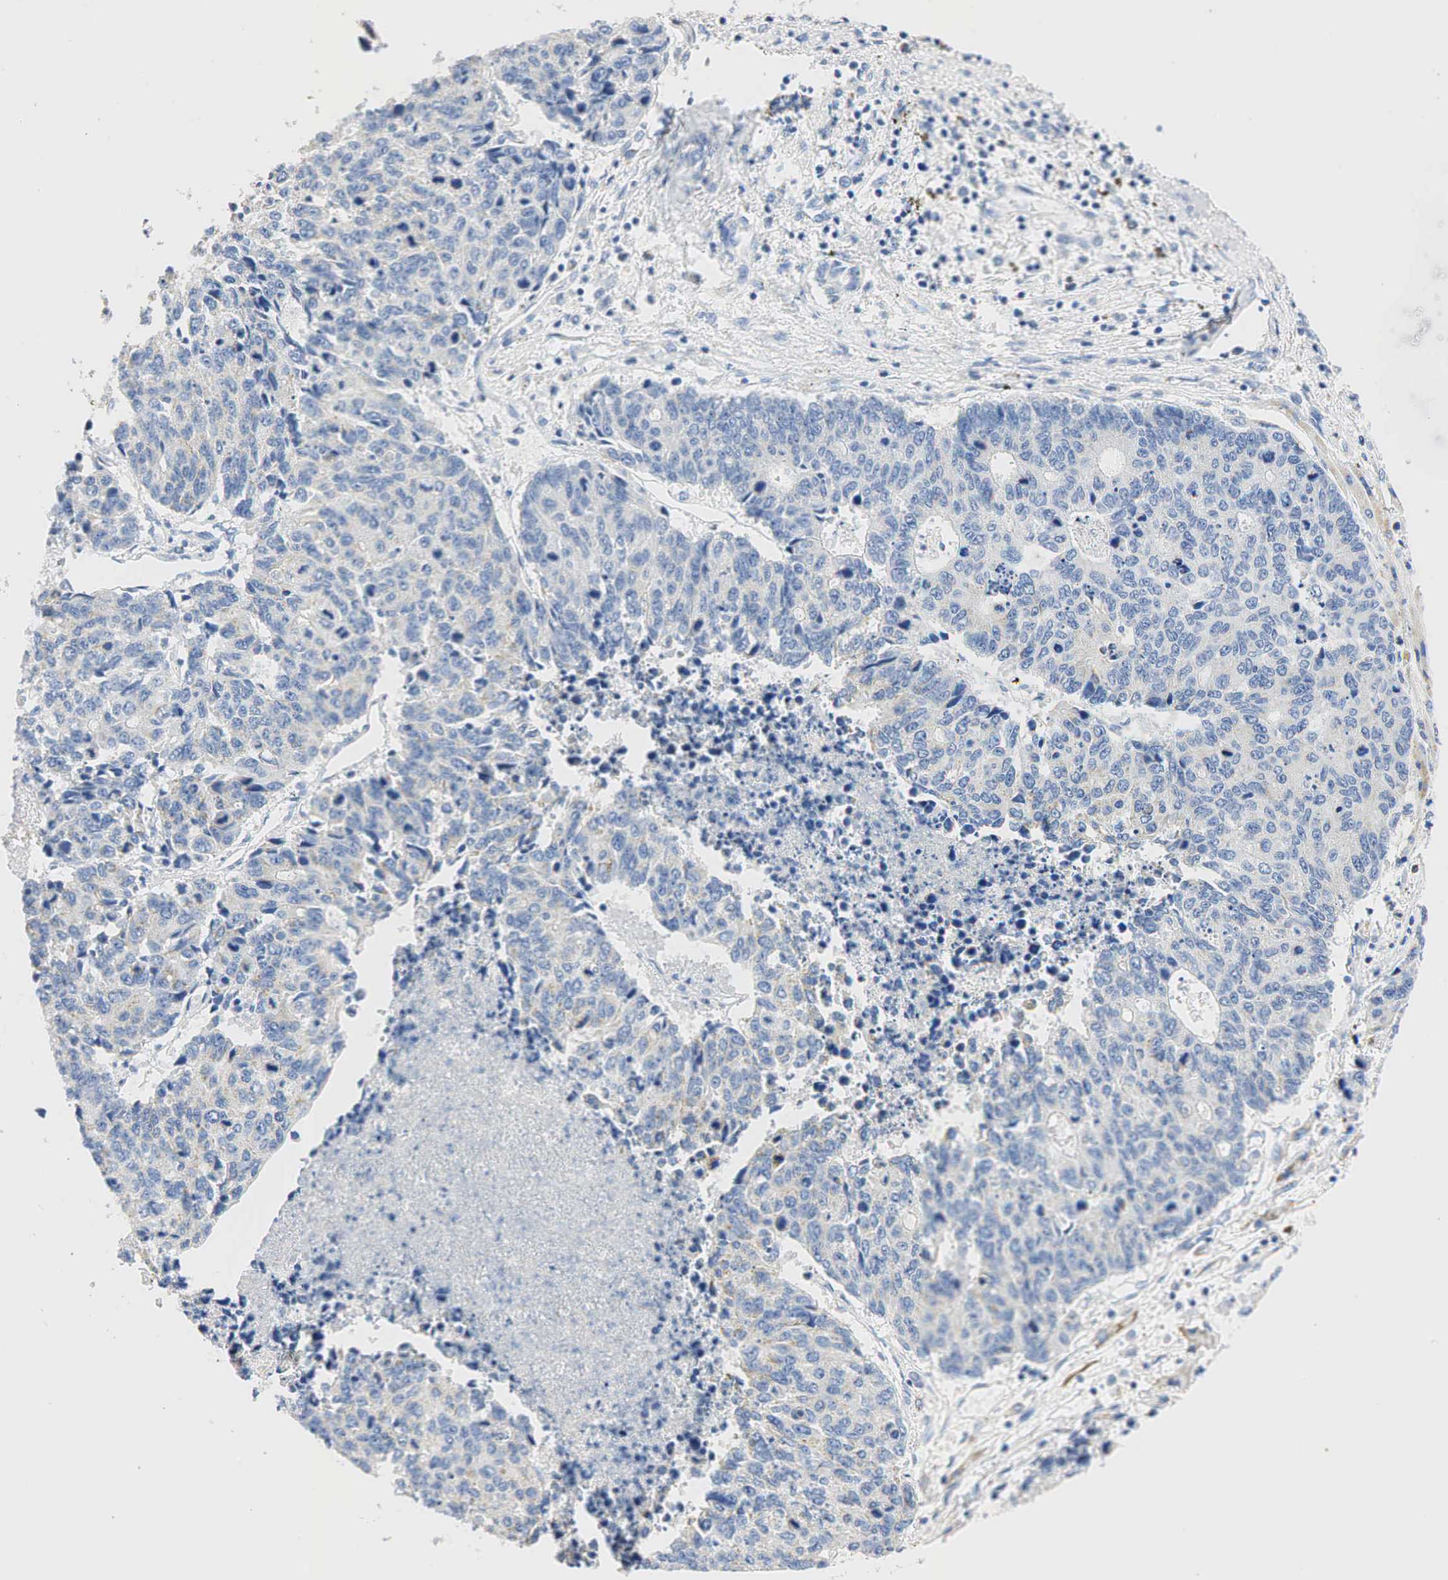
{"staining": {"intensity": "weak", "quantity": "<25%", "location": "cytoplasmic/membranous"}, "tissue": "liver cancer", "cell_type": "Tumor cells", "image_type": "cancer", "snomed": [{"axis": "morphology", "description": "Carcinoma, metastatic, NOS"}, {"axis": "topography", "description": "Liver"}], "caption": "Immunohistochemical staining of human metastatic carcinoma (liver) exhibits no significant positivity in tumor cells. Nuclei are stained in blue.", "gene": "SYP", "patient": {"sex": "male", "age": 49}}